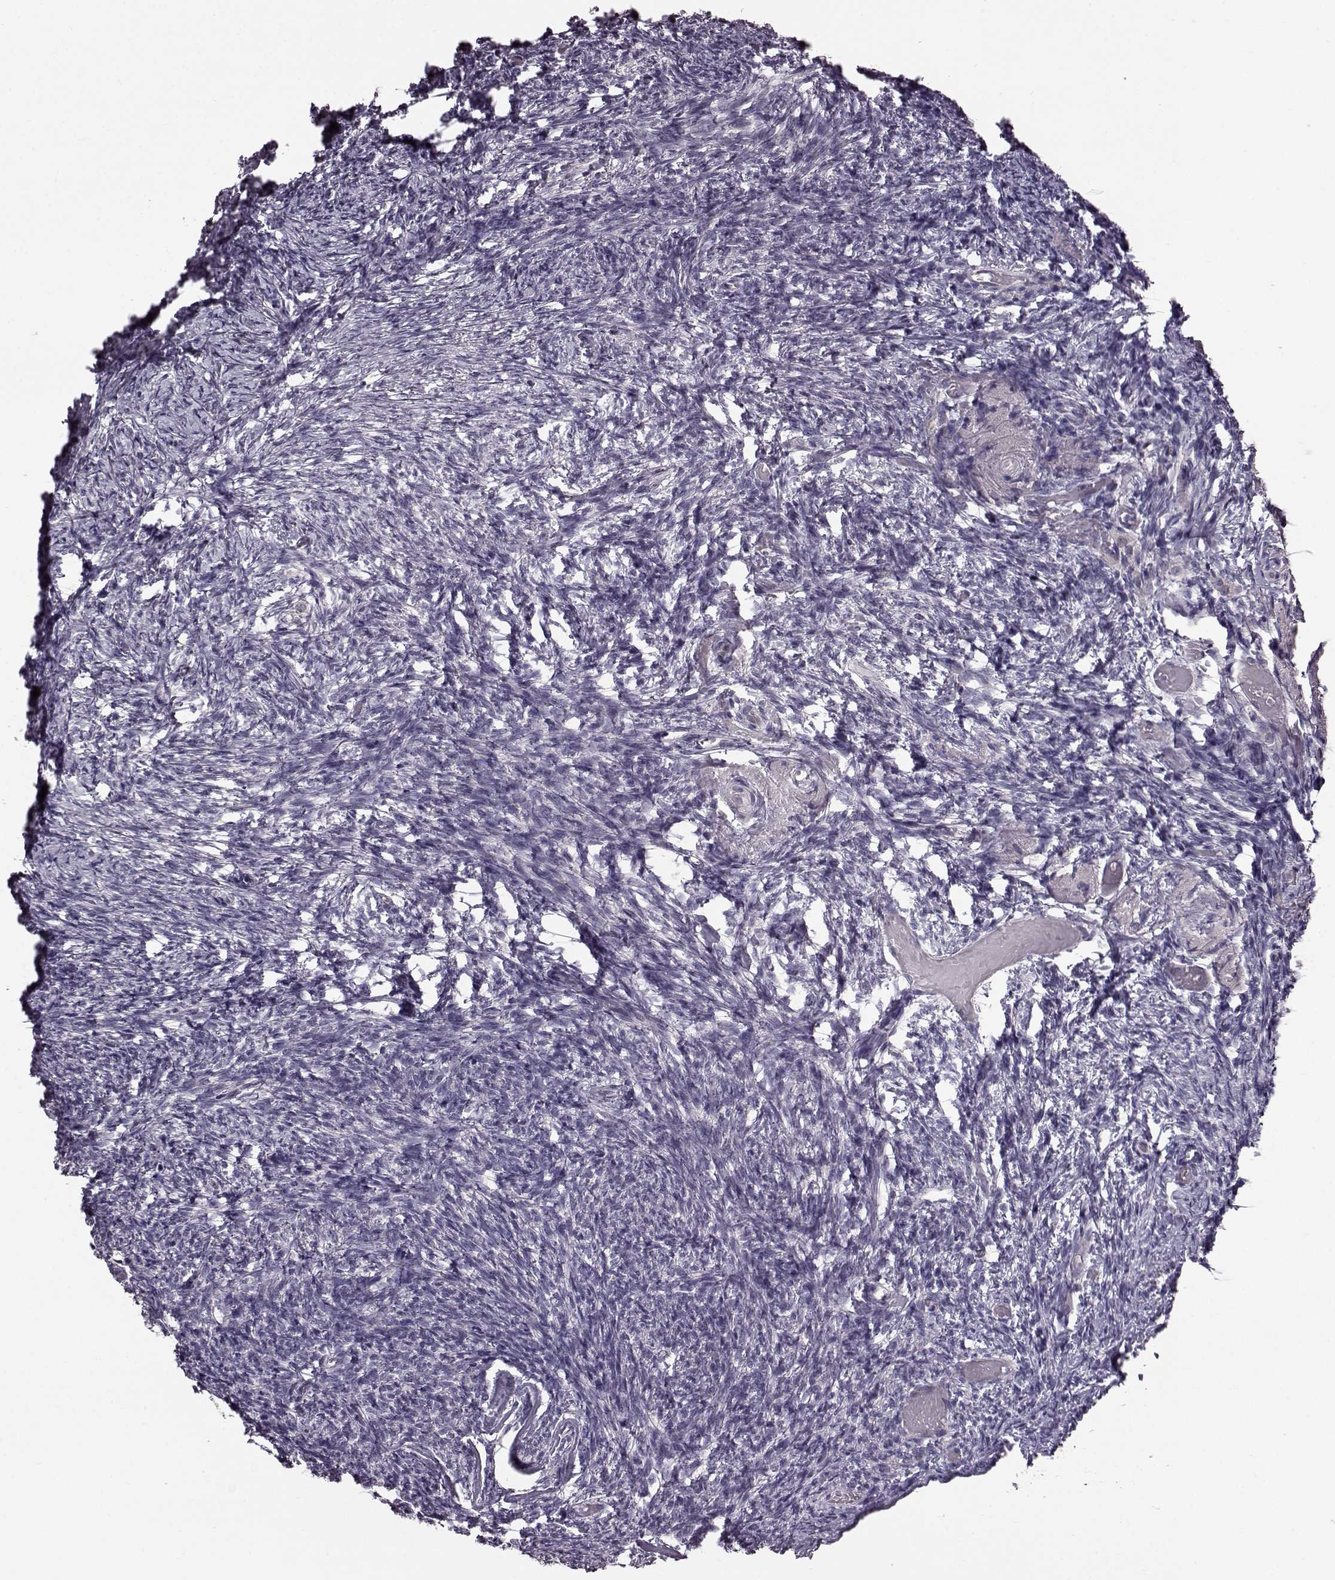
{"staining": {"intensity": "negative", "quantity": "none", "location": "none"}, "tissue": "ovary", "cell_type": "Ovarian stroma cells", "image_type": "normal", "snomed": [{"axis": "morphology", "description": "Normal tissue, NOS"}, {"axis": "topography", "description": "Ovary"}], "caption": "Immunohistochemical staining of normal human ovary exhibits no significant positivity in ovarian stroma cells. The staining is performed using DAB brown chromogen with nuclei counter-stained in using hematoxylin.", "gene": "TCHHL1", "patient": {"sex": "female", "age": 72}}